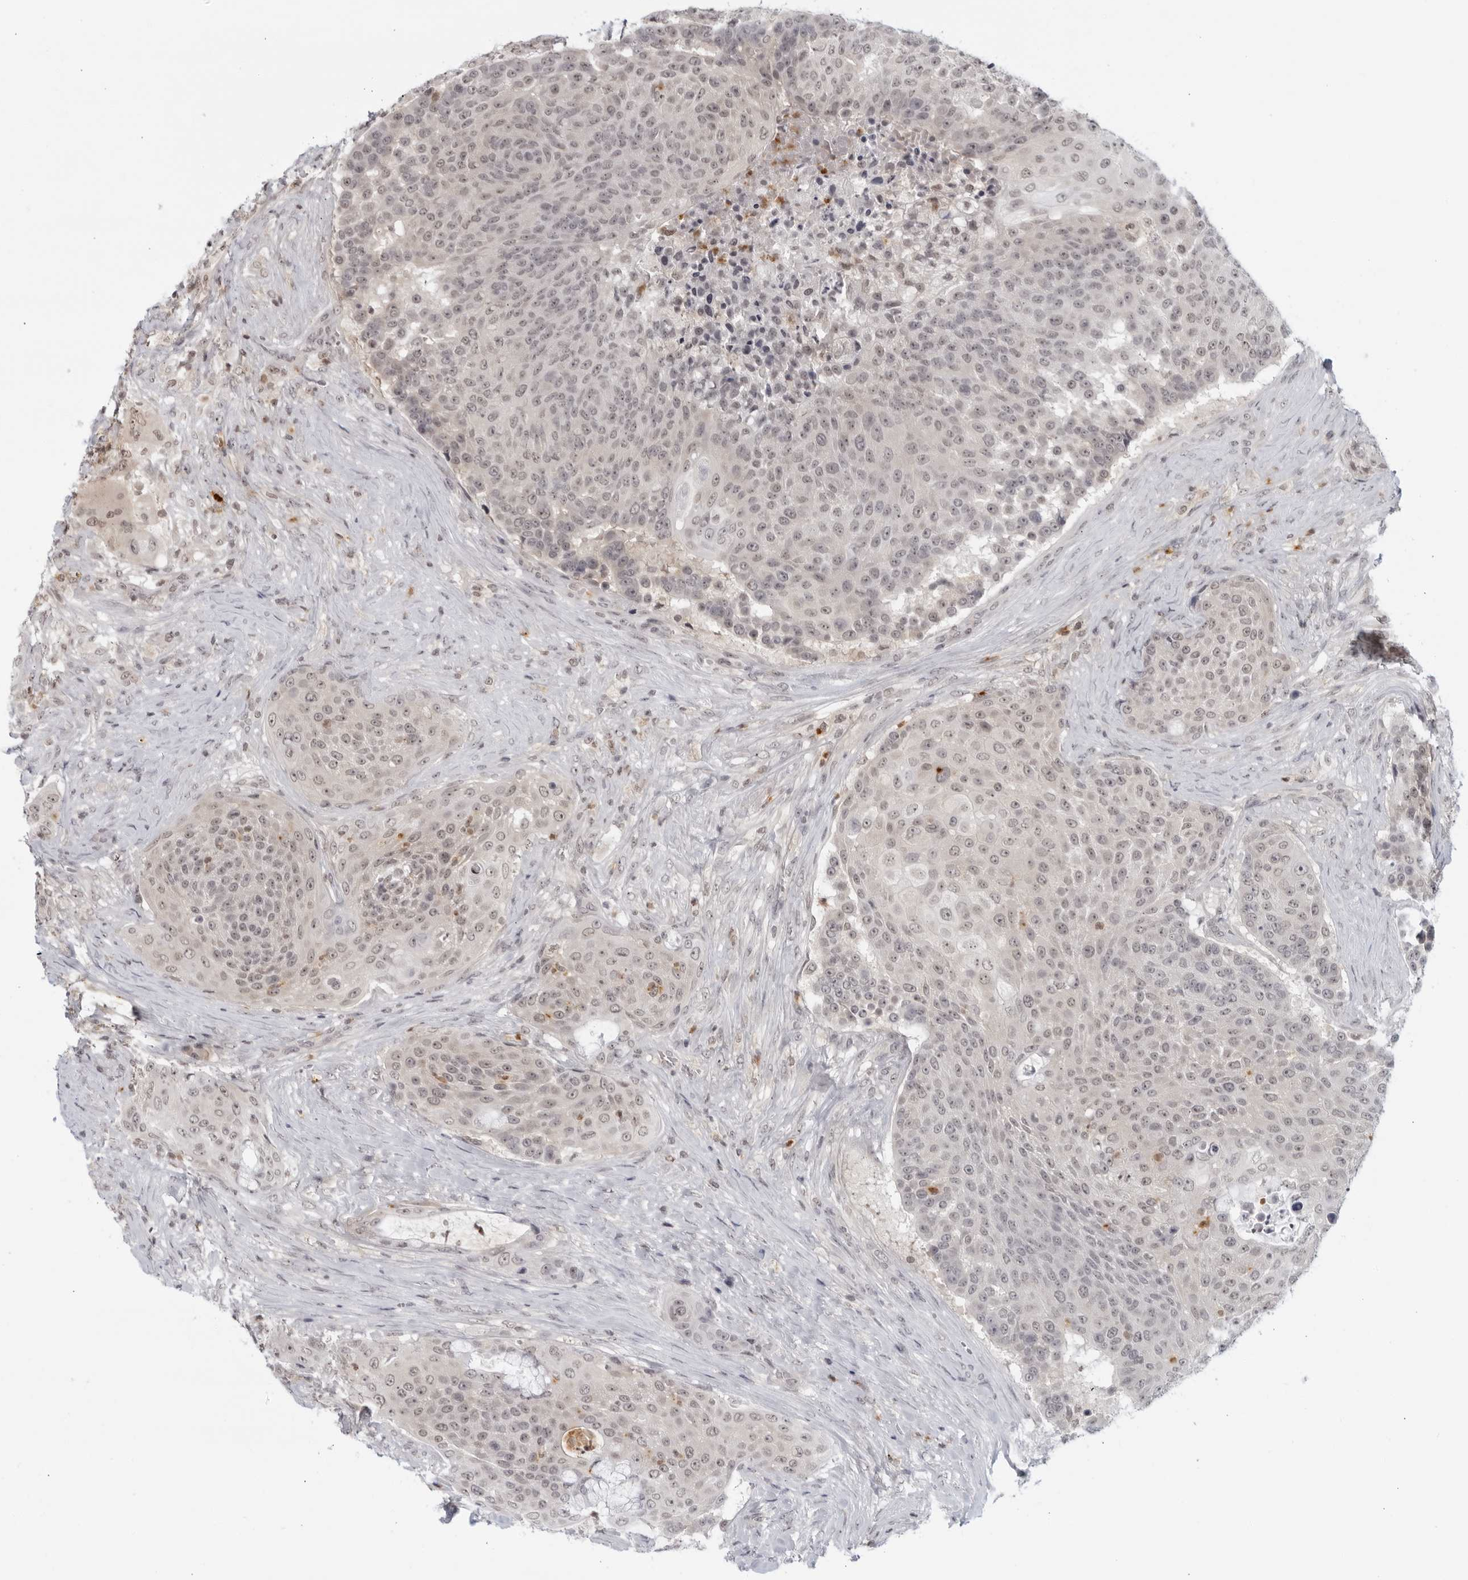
{"staining": {"intensity": "weak", "quantity": "<25%", "location": "nuclear"}, "tissue": "urothelial cancer", "cell_type": "Tumor cells", "image_type": "cancer", "snomed": [{"axis": "morphology", "description": "Urothelial carcinoma, High grade"}, {"axis": "topography", "description": "Urinary bladder"}], "caption": "This is an immunohistochemistry (IHC) micrograph of urothelial carcinoma (high-grade). There is no positivity in tumor cells.", "gene": "CC2D1B", "patient": {"sex": "female", "age": 63}}